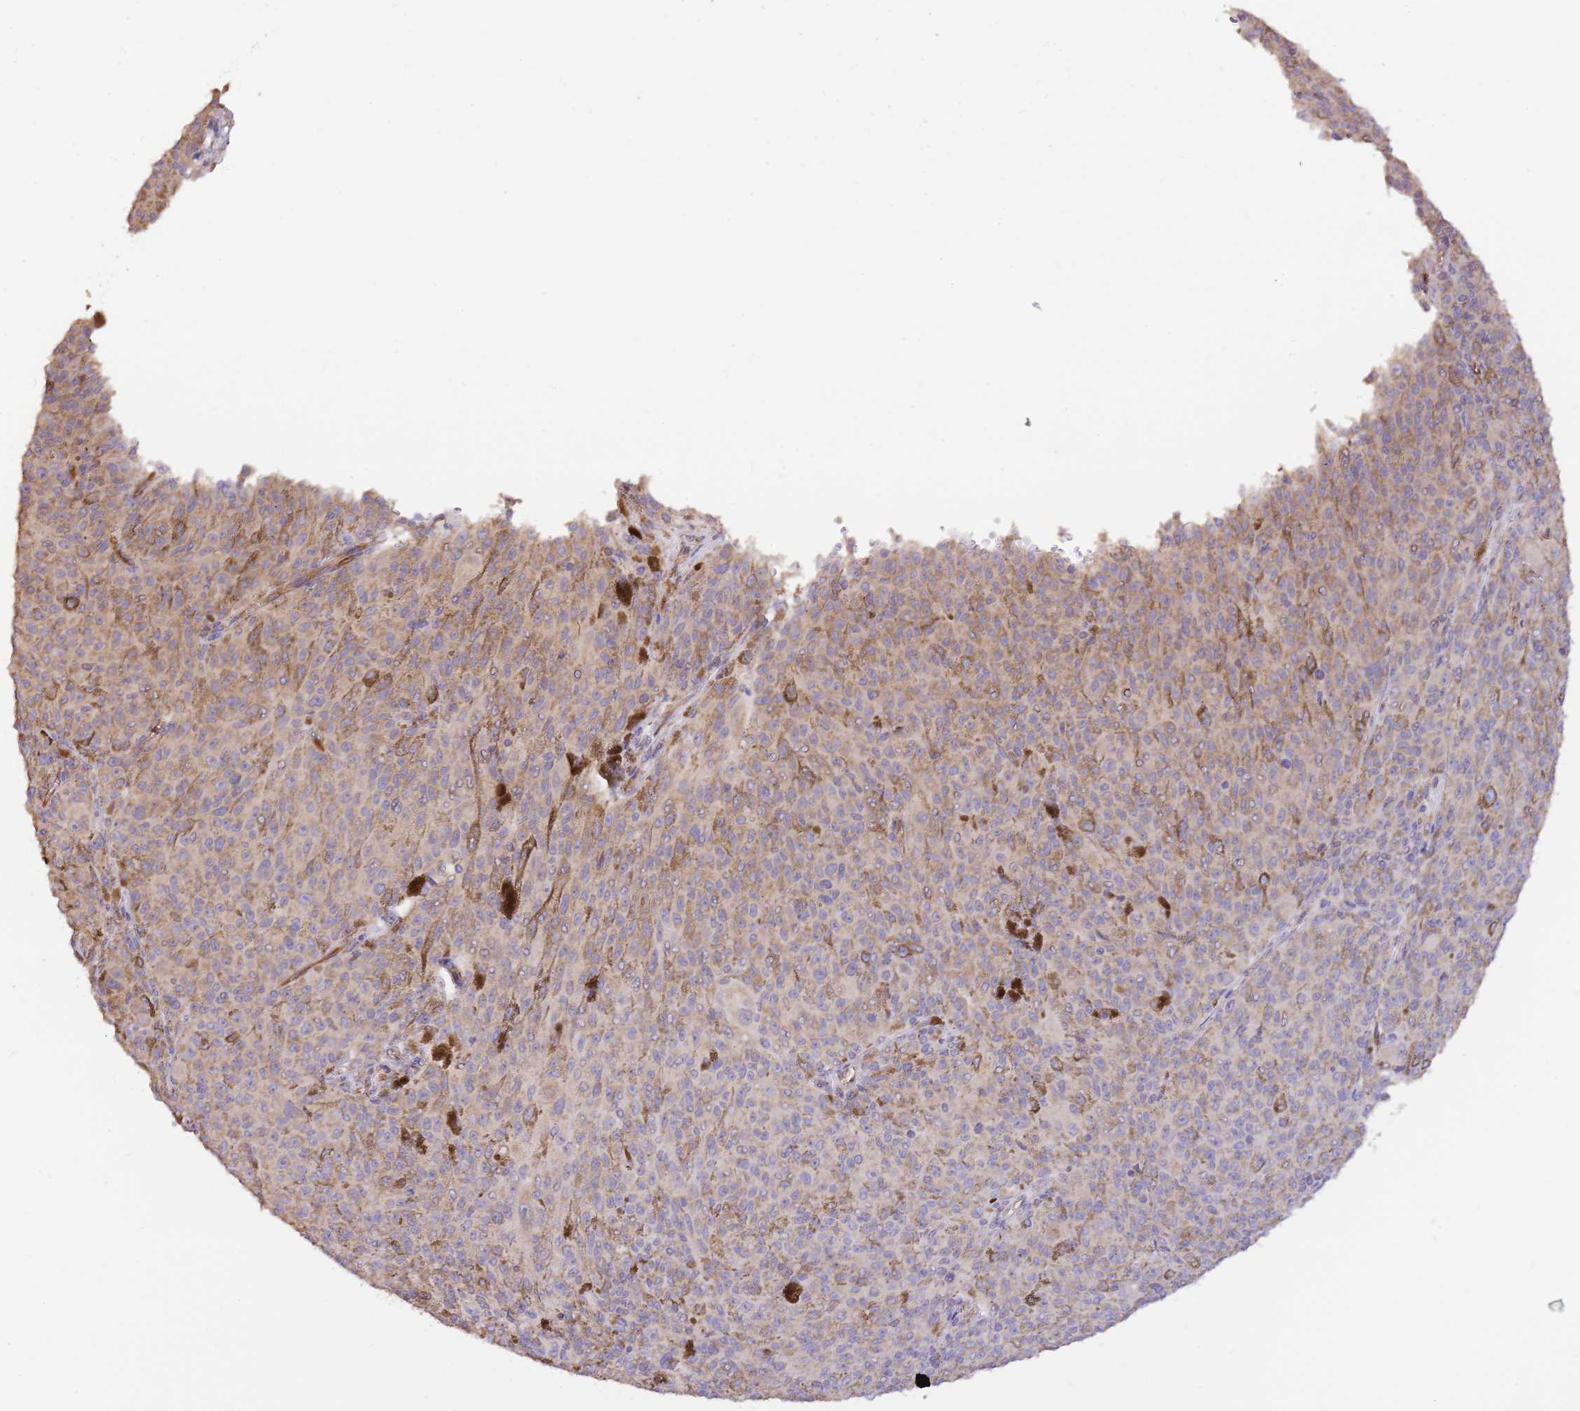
{"staining": {"intensity": "weak", "quantity": ">75%", "location": "cytoplasmic/membranous"}, "tissue": "melanoma", "cell_type": "Tumor cells", "image_type": "cancer", "snomed": [{"axis": "morphology", "description": "Malignant melanoma, NOS"}, {"axis": "topography", "description": "Skin"}], "caption": "A histopathology image of human melanoma stained for a protein displays weak cytoplasmic/membranous brown staining in tumor cells.", "gene": "DOCK9", "patient": {"sex": "female", "age": 52}}